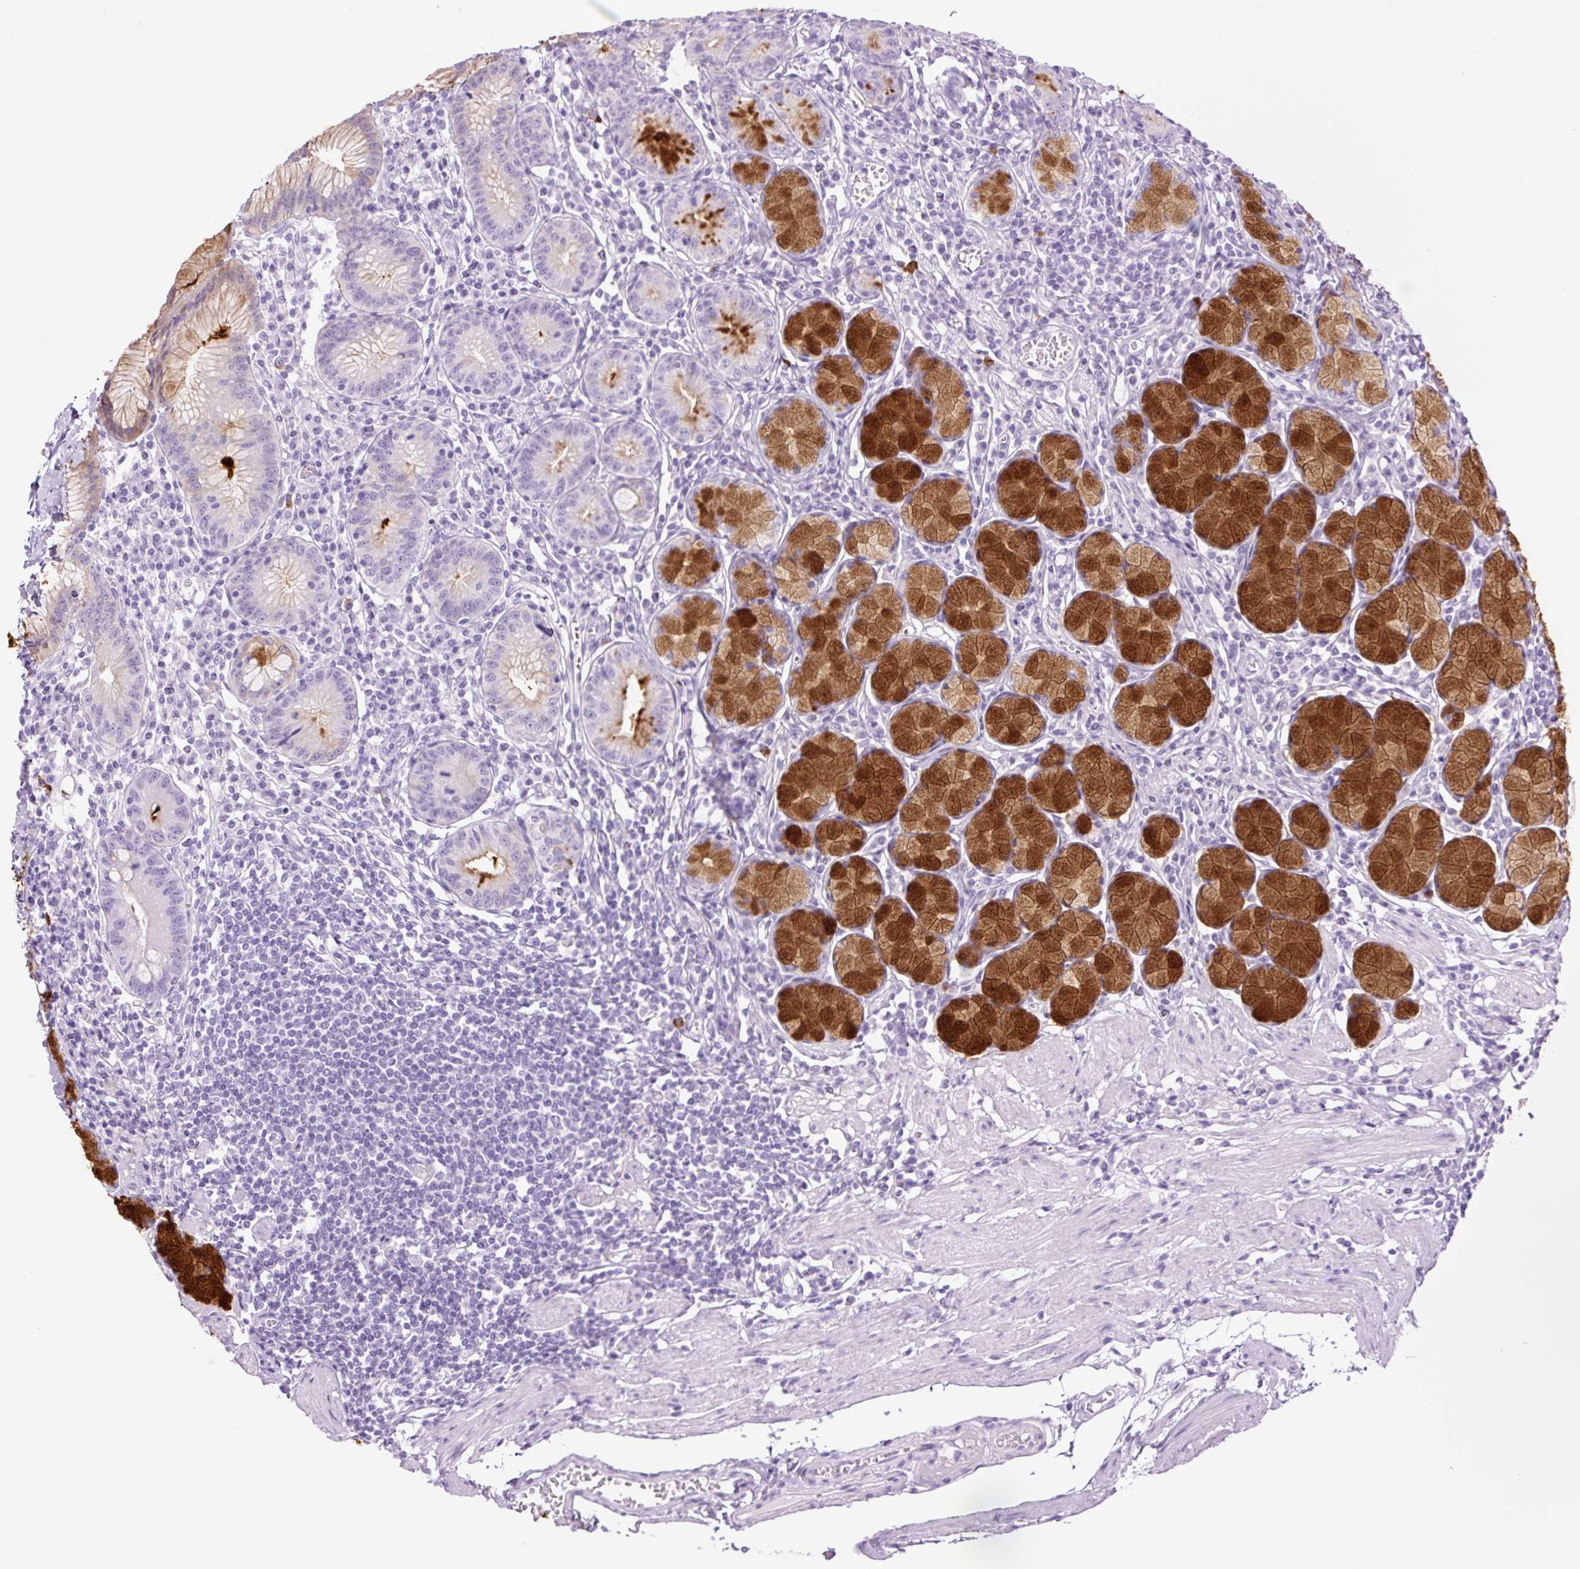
{"staining": {"intensity": "strong", "quantity": "25%-75%", "location": "cytoplasmic/membranous"}, "tissue": "stomach", "cell_type": "Glandular cells", "image_type": "normal", "snomed": [{"axis": "morphology", "description": "Normal tissue, NOS"}, {"axis": "topography", "description": "Stomach"}], "caption": "Brown immunohistochemical staining in benign stomach displays strong cytoplasmic/membranous staining in about 25%-75% of glandular cells. The protein is shown in brown color, while the nuclei are stained blue.", "gene": "TFF2", "patient": {"sex": "male", "age": 55}}